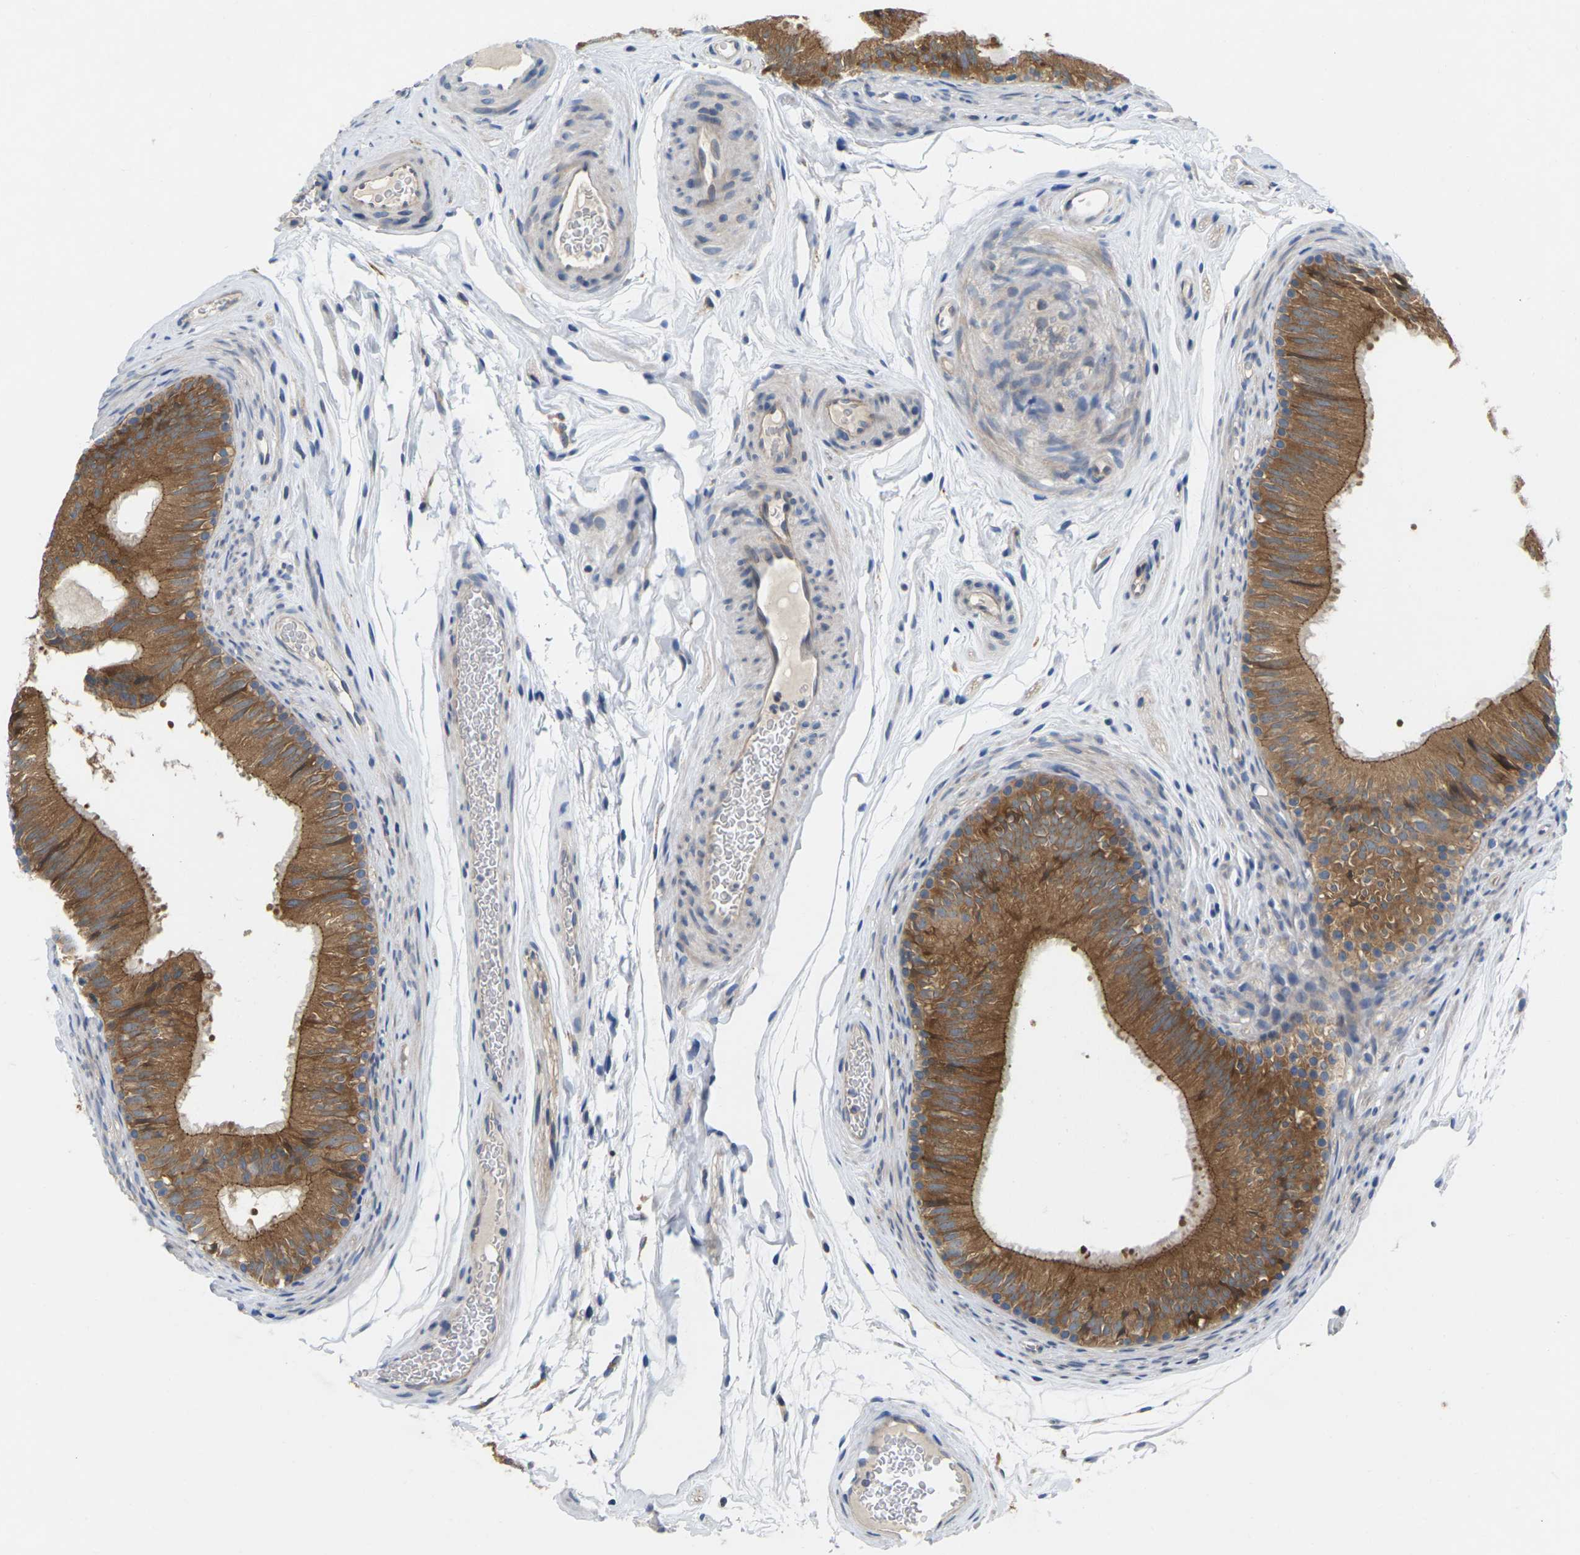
{"staining": {"intensity": "moderate", "quantity": ">75%", "location": "cytoplasmic/membranous"}, "tissue": "epididymis", "cell_type": "Glandular cells", "image_type": "normal", "snomed": [{"axis": "morphology", "description": "Normal tissue, NOS"}, {"axis": "topography", "description": "Epididymis"}], "caption": "IHC image of normal human epididymis stained for a protein (brown), which shows medium levels of moderate cytoplasmic/membranous expression in about >75% of glandular cells.", "gene": "SCNN1A", "patient": {"sex": "male", "age": 36}}